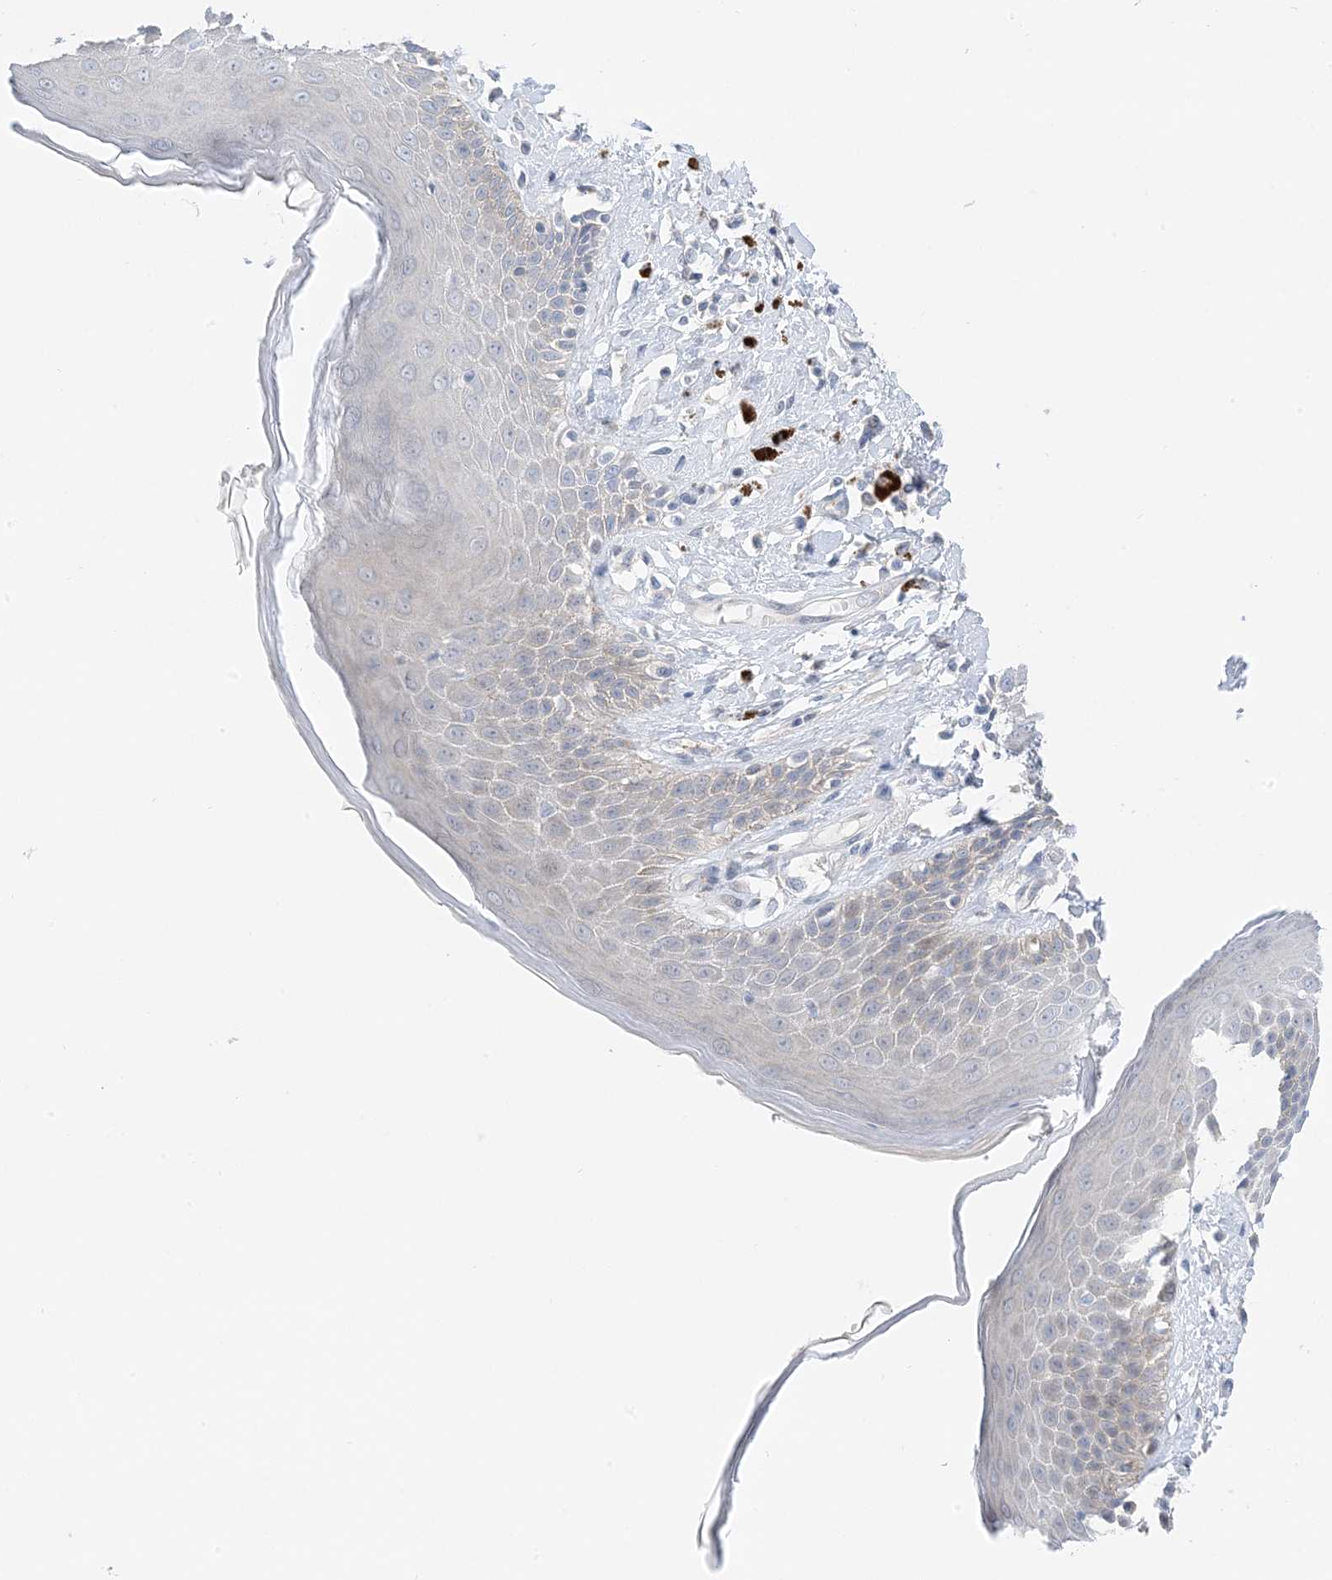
{"staining": {"intensity": "moderate", "quantity": "<25%", "location": "cytoplasmic/membranous"}, "tissue": "skin", "cell_type": "Epidermal cells", "image_type": "normal", "snomed": [{"axis": "morphology", "description": "Normal tissue, NOS"}, {"axis": "topography", "description": "Anal"}], "caption": "Immunohistochemical staining of normal skin exhibits low levels of moderate cytoplasmic/membranous expression in approximately <25% of epidermal cells.", "gene": "KIFBP", "patient": {"sex": "female", "age": 78}}